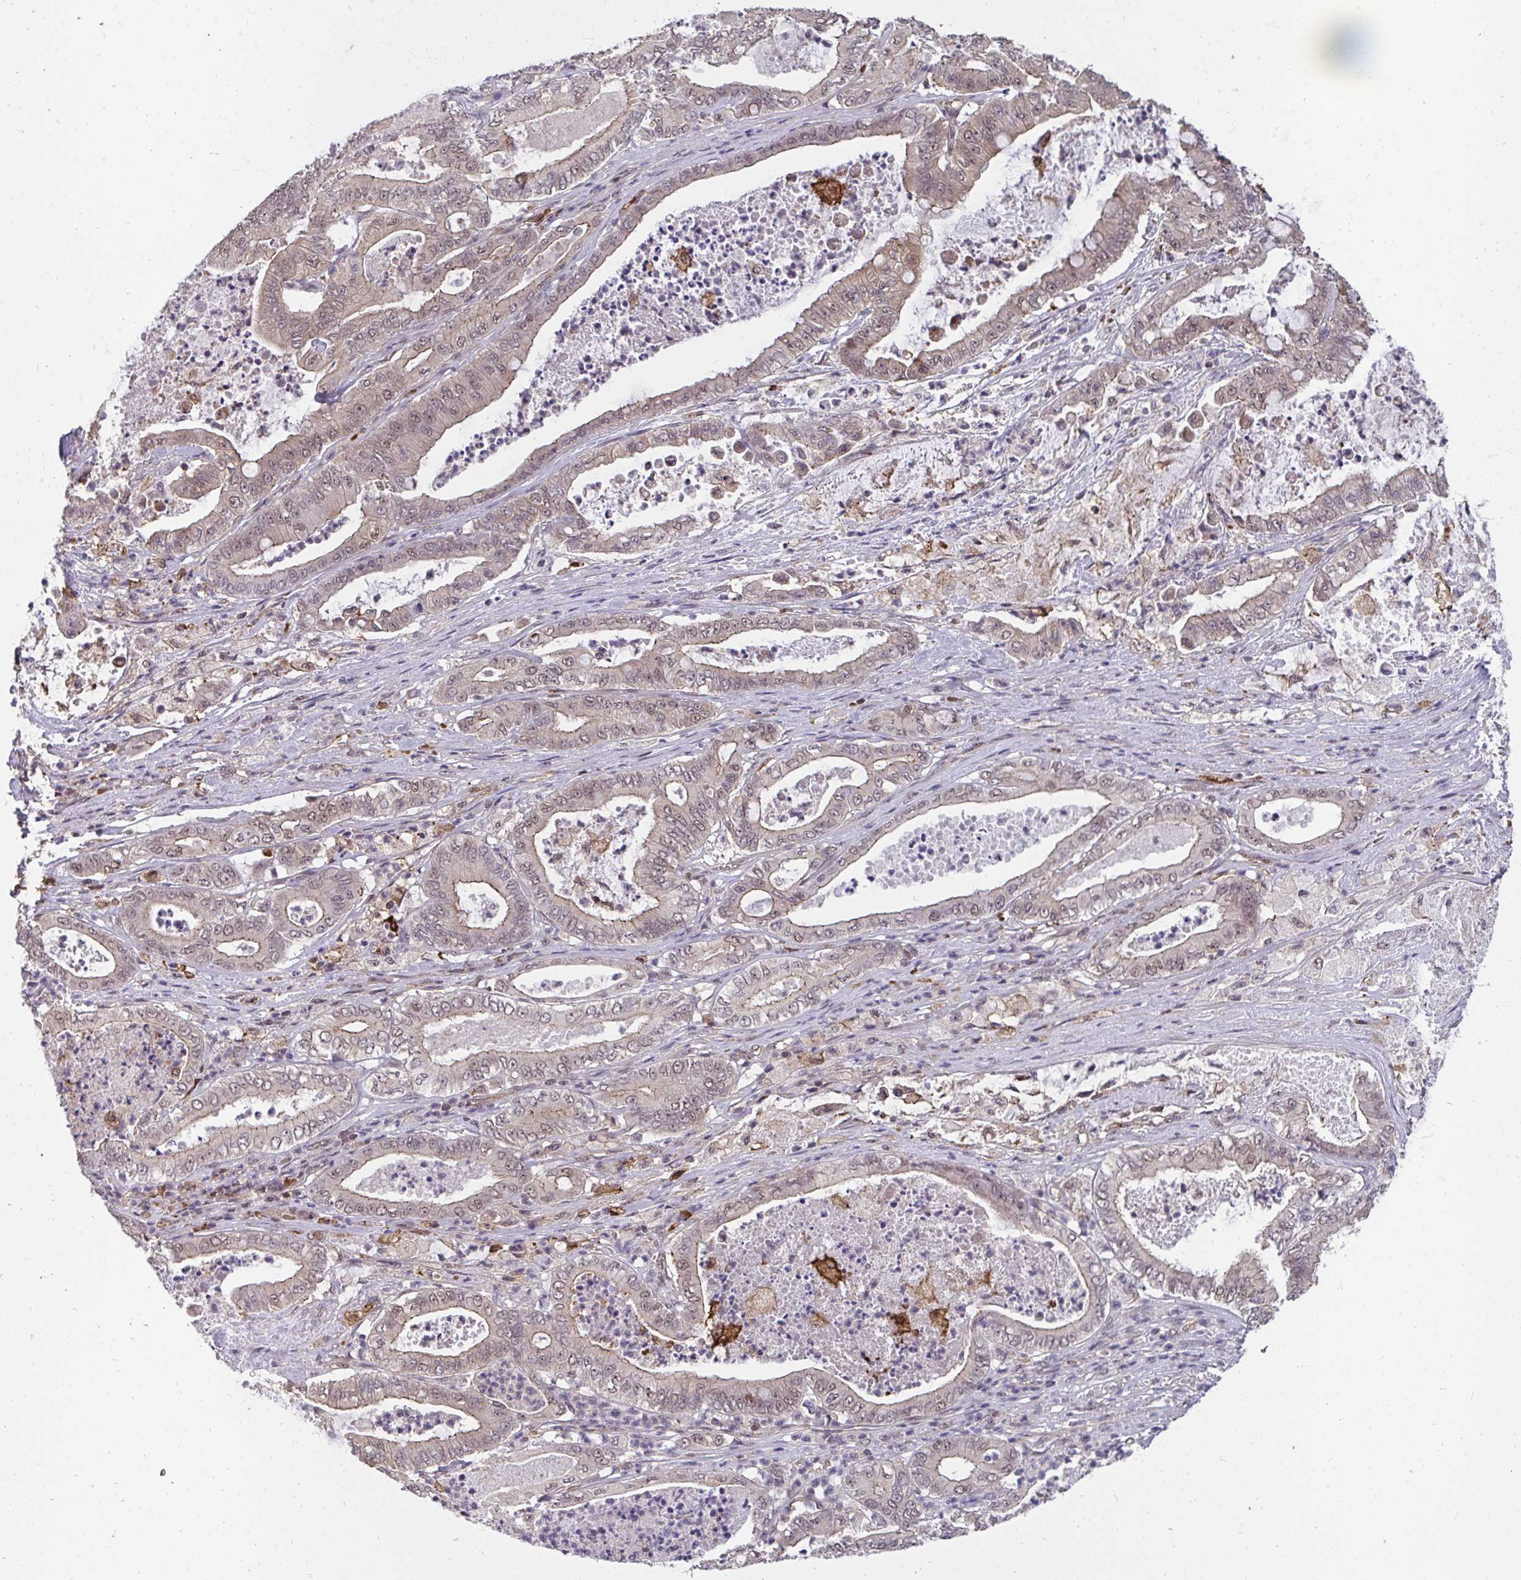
{"staining": {"intensity": "weak", "quantity": "25%-75%", "location": "cytoplasmic/membranous,nuclear"}, "tissue": "pancreatic cancer", "cell_type": "Tumor cells", "image_type": "cancer", "snomed": [{"axis": "morphology", "description": "Adenocarcinoma, NOS"}, {"axis": "topography", "description": "Pancreas"}], "caption": "Protein expression analysis of human pancreatic adenocarcinoma reveals weak cytoplasmic/membranous and nuclear expression in about 25%-75% of tumor cells.", "gene": "PPP1CA", "patient": {"sex": "male", "age": 71}}